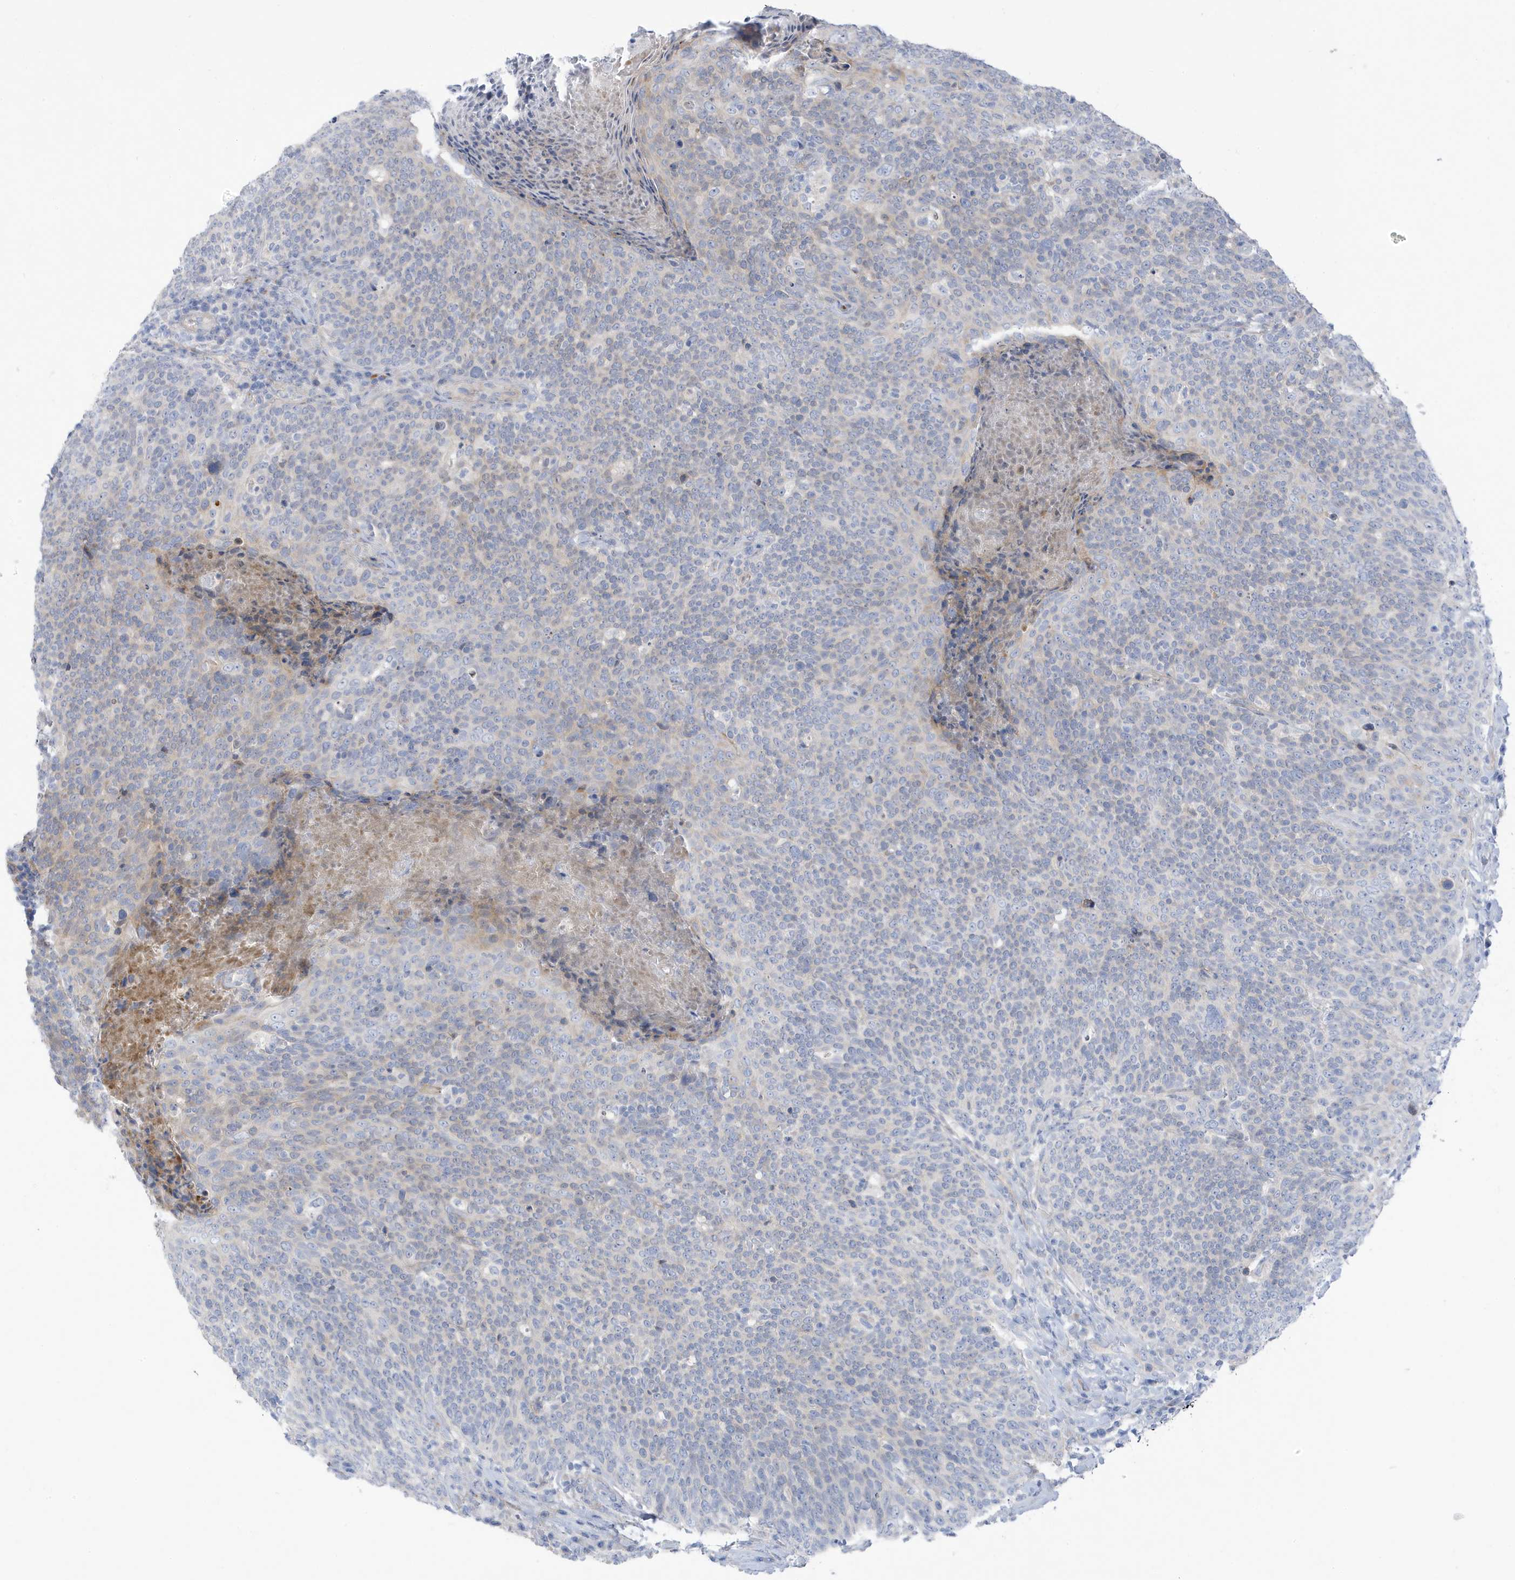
{"staining": {"intensity": "negative", "quantity": "none", "location": "none"}, "tissue": "head and neck cancer", "cell_type": "Tumor cells", "image_type": "cancer", "snomed": [{"axis": "morphology", "description": "Squamous cell carcinoma, NOS"}, {"axis": "morphology", "description": "Squamous cell carcinoma, metastatic, NOS"}, {"axis": "topography", "description": "Lymph node"}, {"axis": "topography", "description": "Head-Neck"}], "caption": "This is an immunohistochemistry photomicrograph of human head and neck cancer (metastatic squamous cell carcinoma). There is no staining in tumor cells.", "gene": "ATP13A5", "patient": {"sex": "male", "age": 62}}